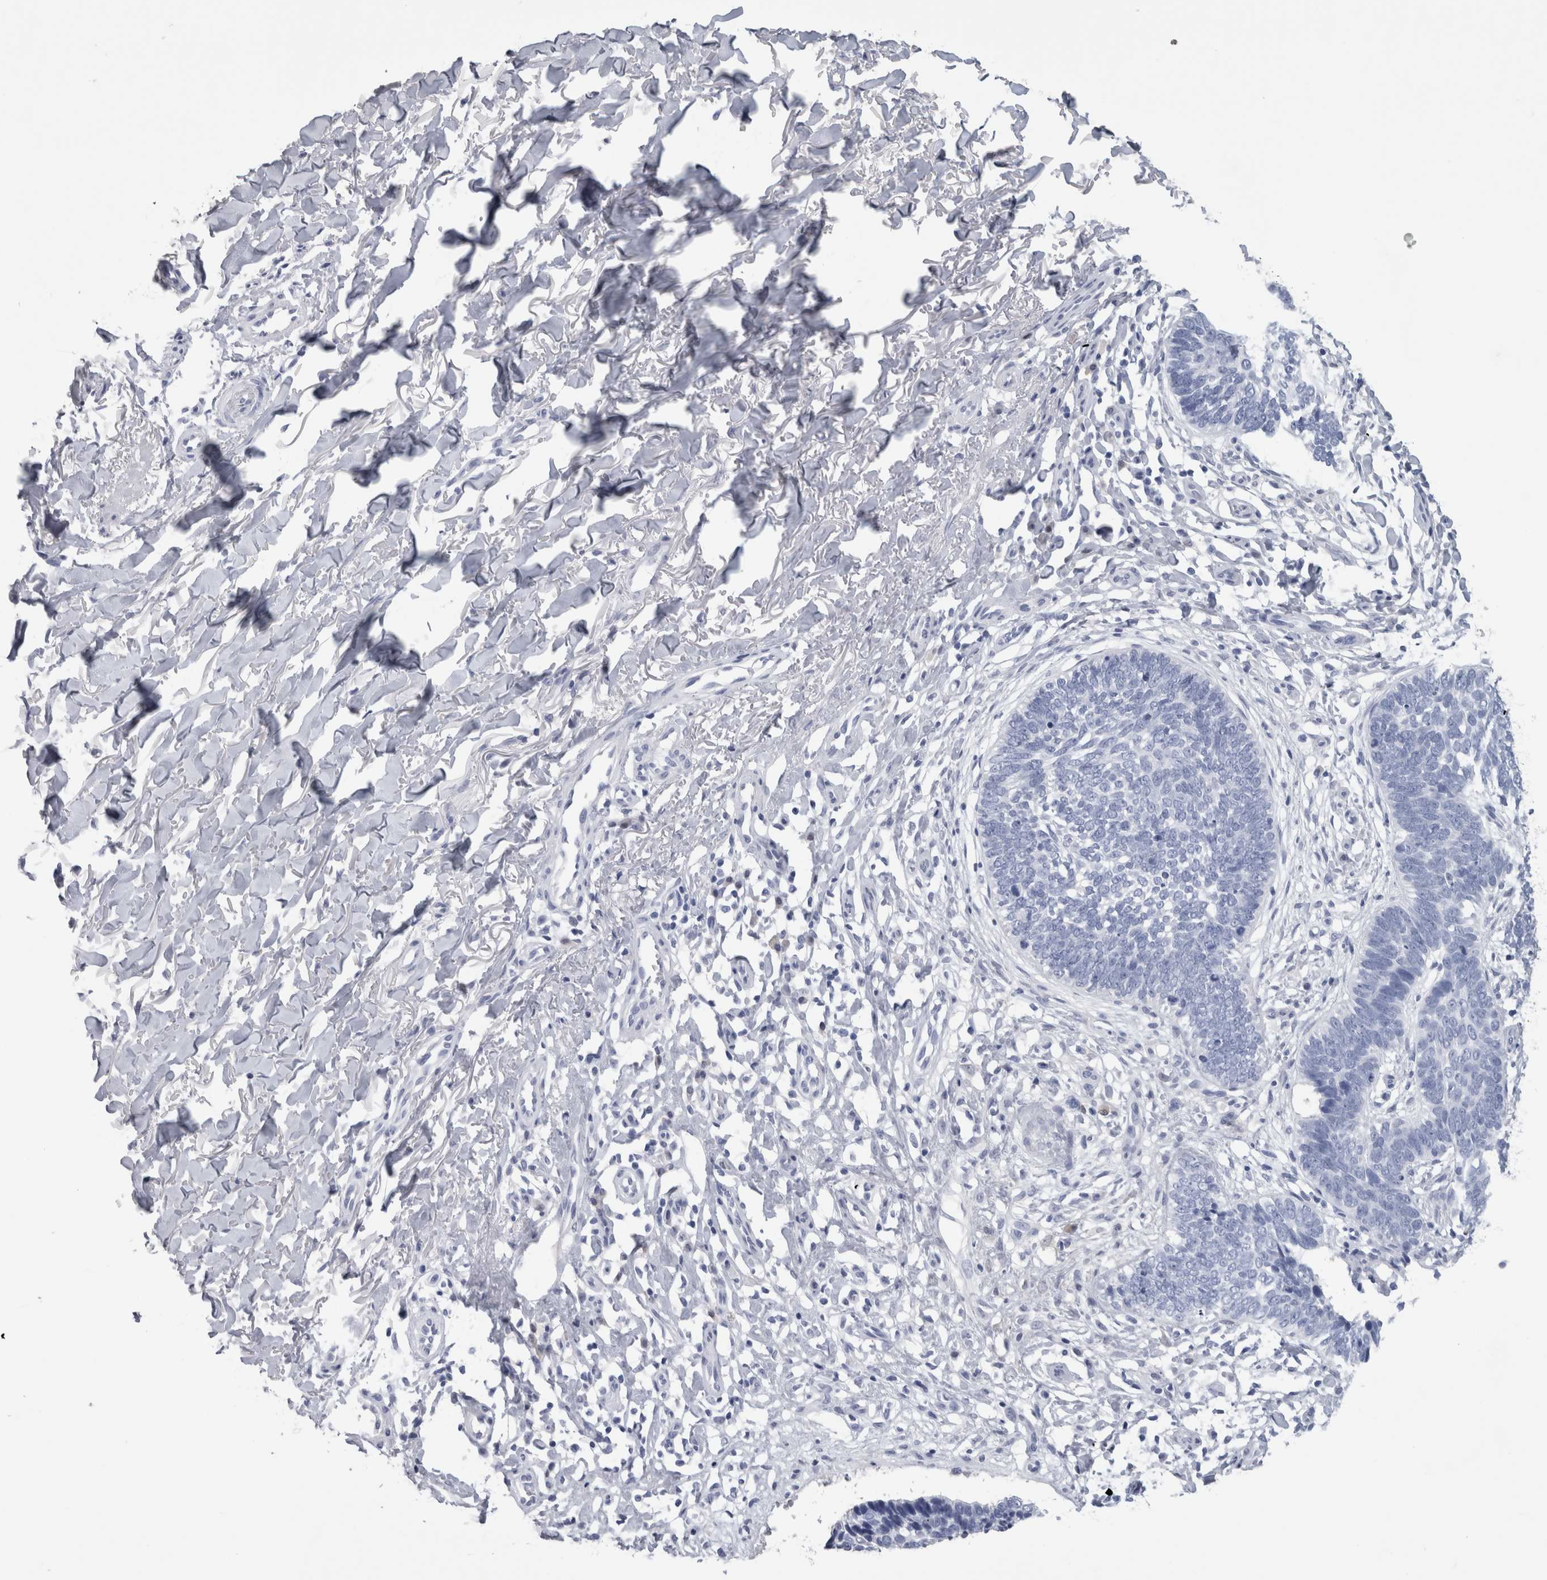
{"staining": {"intensity": "negative", "quantity": "none", "location": "none"}, "tissue": "skin cancer", "cell_type": "Tumor cells", "image_type": "cancer", "snomed": [{"axis": "morphology", "description": "Normal tissue, NOS"}, {"axis": "morphology", "description": "Basal cell carcinoma"}, {"axis": "topography", "description": "Skin"}], "caption": "There is no significant expression in tumor cells of basal cell carcinoma (skin).", "gene": "CA8", "patient": {"sex": "male", "age": 77}}